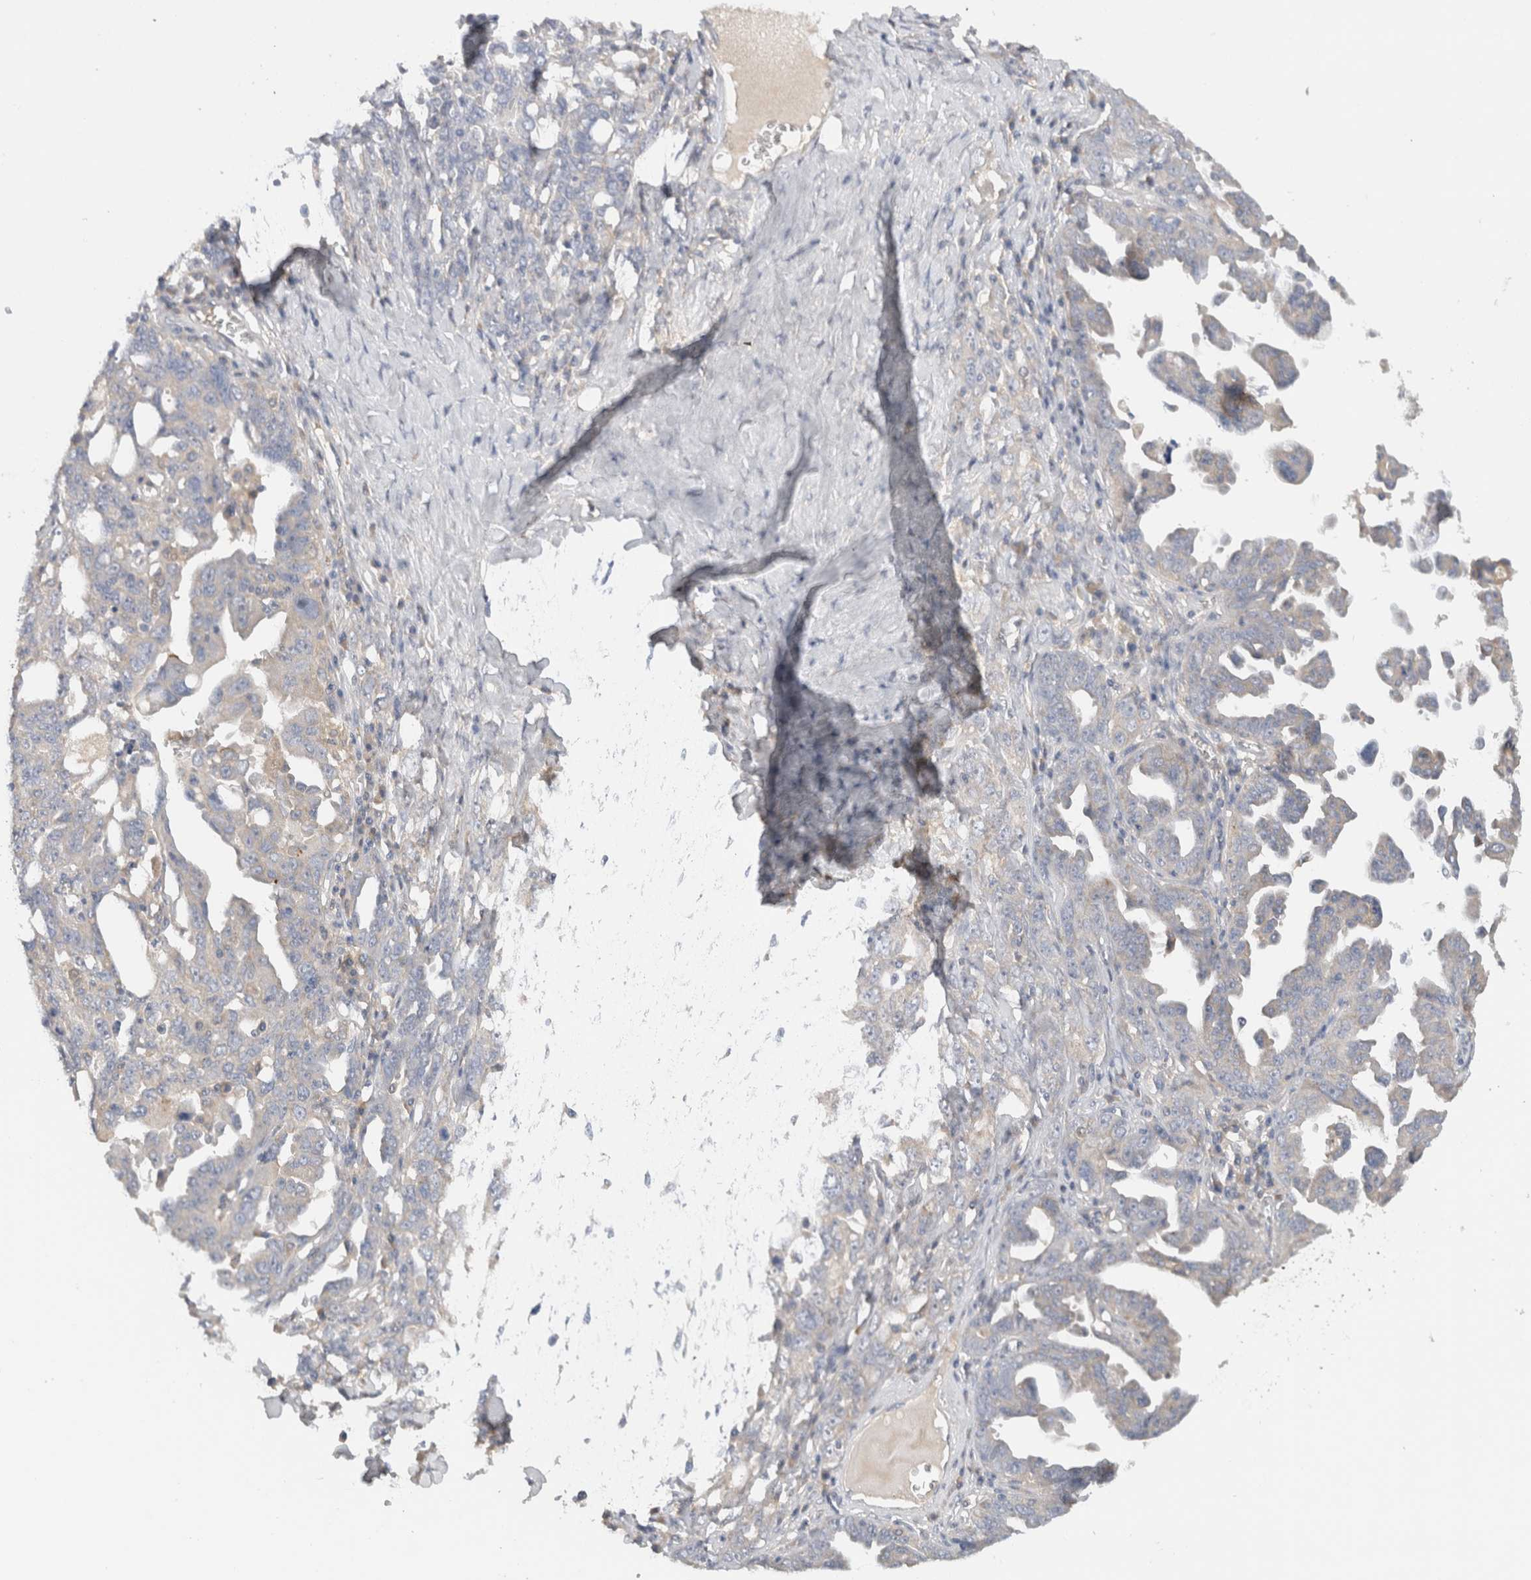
{"staining": {"intensity": "weak", "quantity": "<25%", "location": "cytoplasmic/membranous"}, "tissue": "ovarian cancer", "cell_type": "Tumor cells", "image_type": "cancer", "snomed": [{"axis": "morphology", "description": "Carcinoma, endometroid"}, {"axis": "topography", "description": "Ovary"}], "caption": "Tumor cells show no significant staining in ovarian cancer. (Immunohistochemistry (ihc), brightfield microscopy, high magnification).", "gene": "SGK3", "patient": {"sex": "female", "age": 62}}